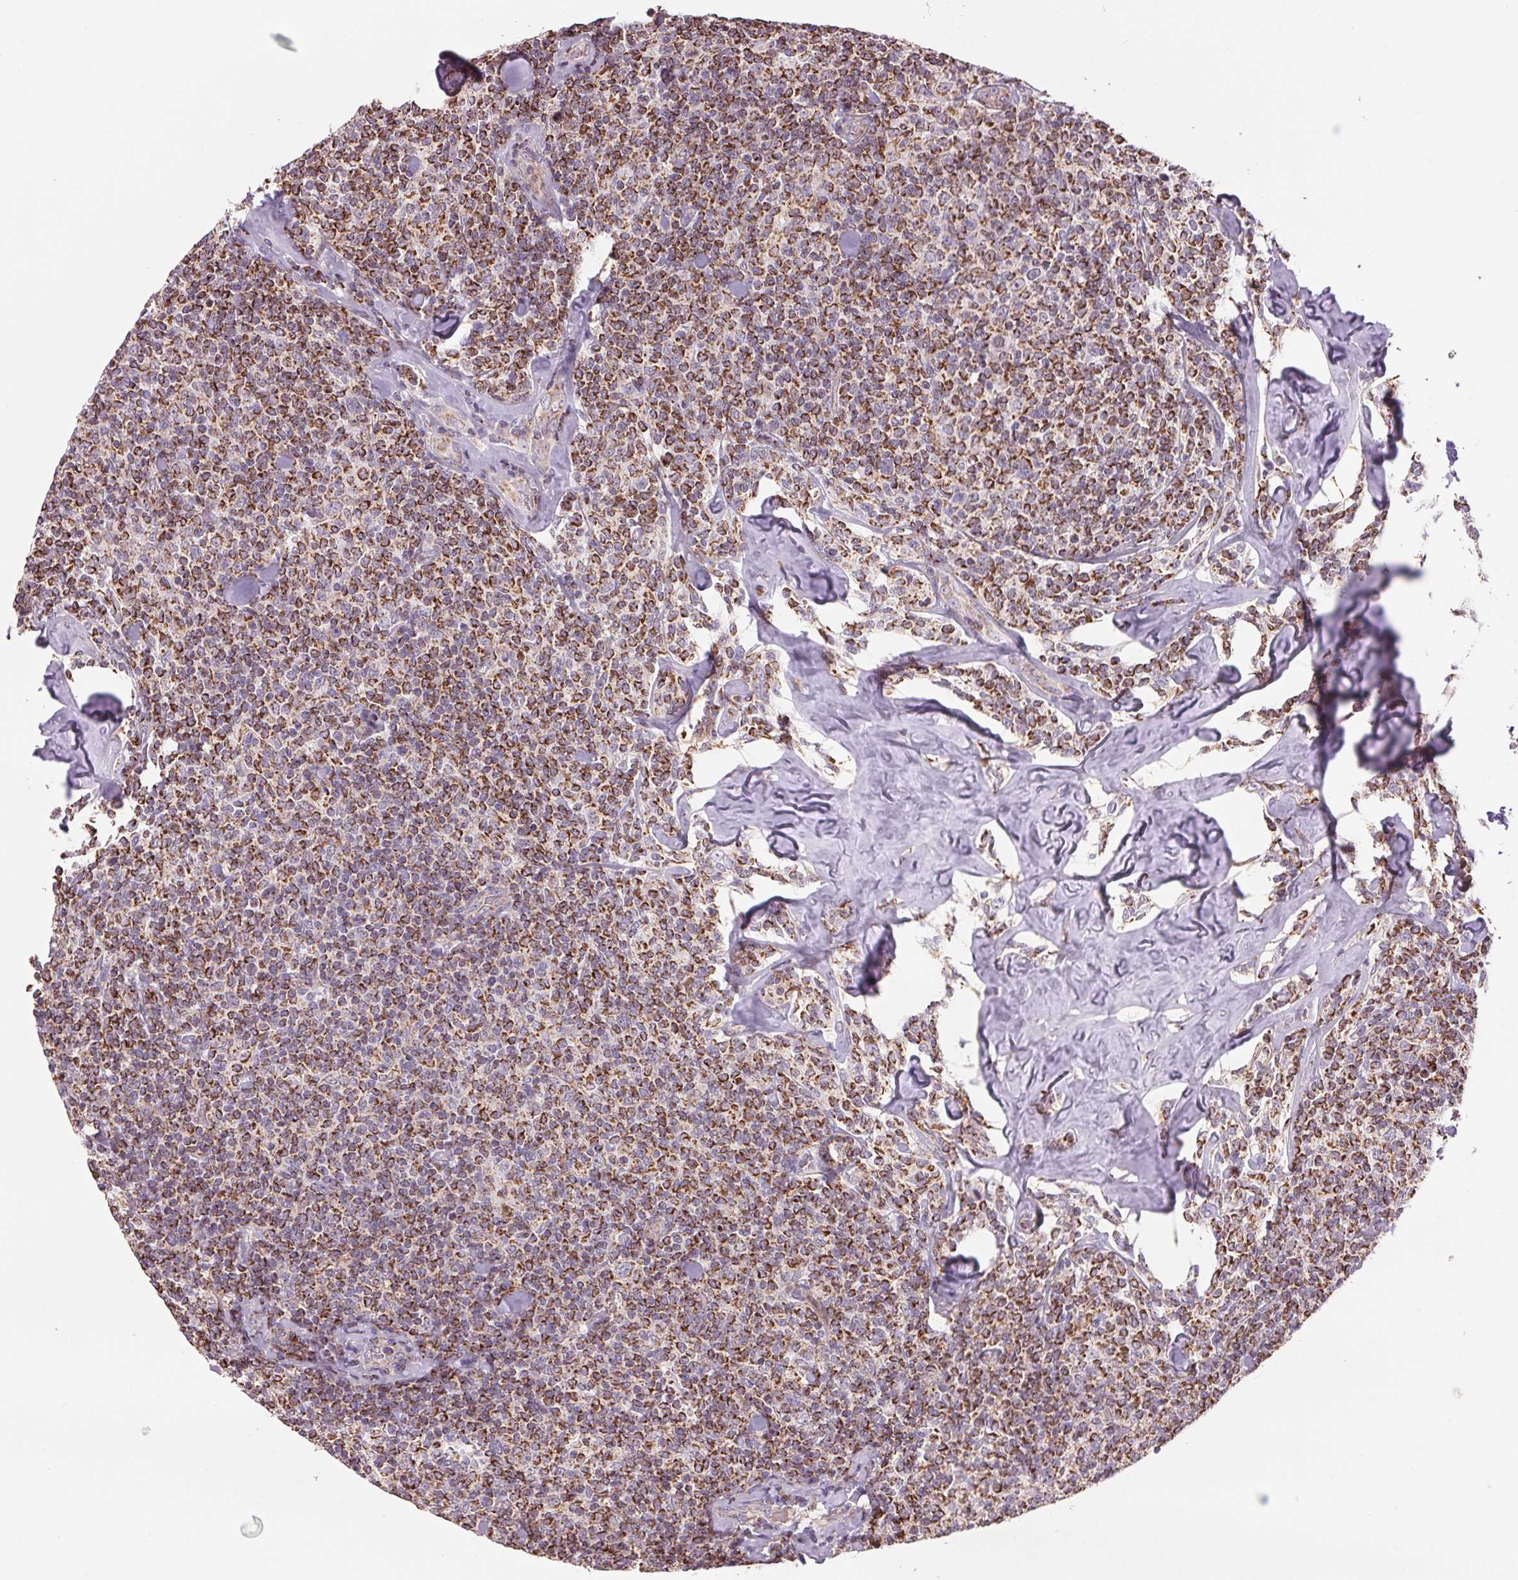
{"staining": {"intensity": "moderate", "quantity": ">75%", "location": "cytoplasmic/membranous"}, "tissue": "lymphoma", "cell_type": "Tumor cells", "image_type": "cancer", "snomed": [{"axis": "morphology", "description": "Malignant lymphoma, non-Hodgkin's type, Low grade"}, {"axis": "topography", "description": "Lymph node"}], "caption": "Approximately >75% of tumor cells in human lymphoma exhibit moderate cytoplasmic/membranous protein staining as visualized by brown immunohistochemical staining.", "gene": "DGUOK", "patient": {"sex": "female", "age": 56}}